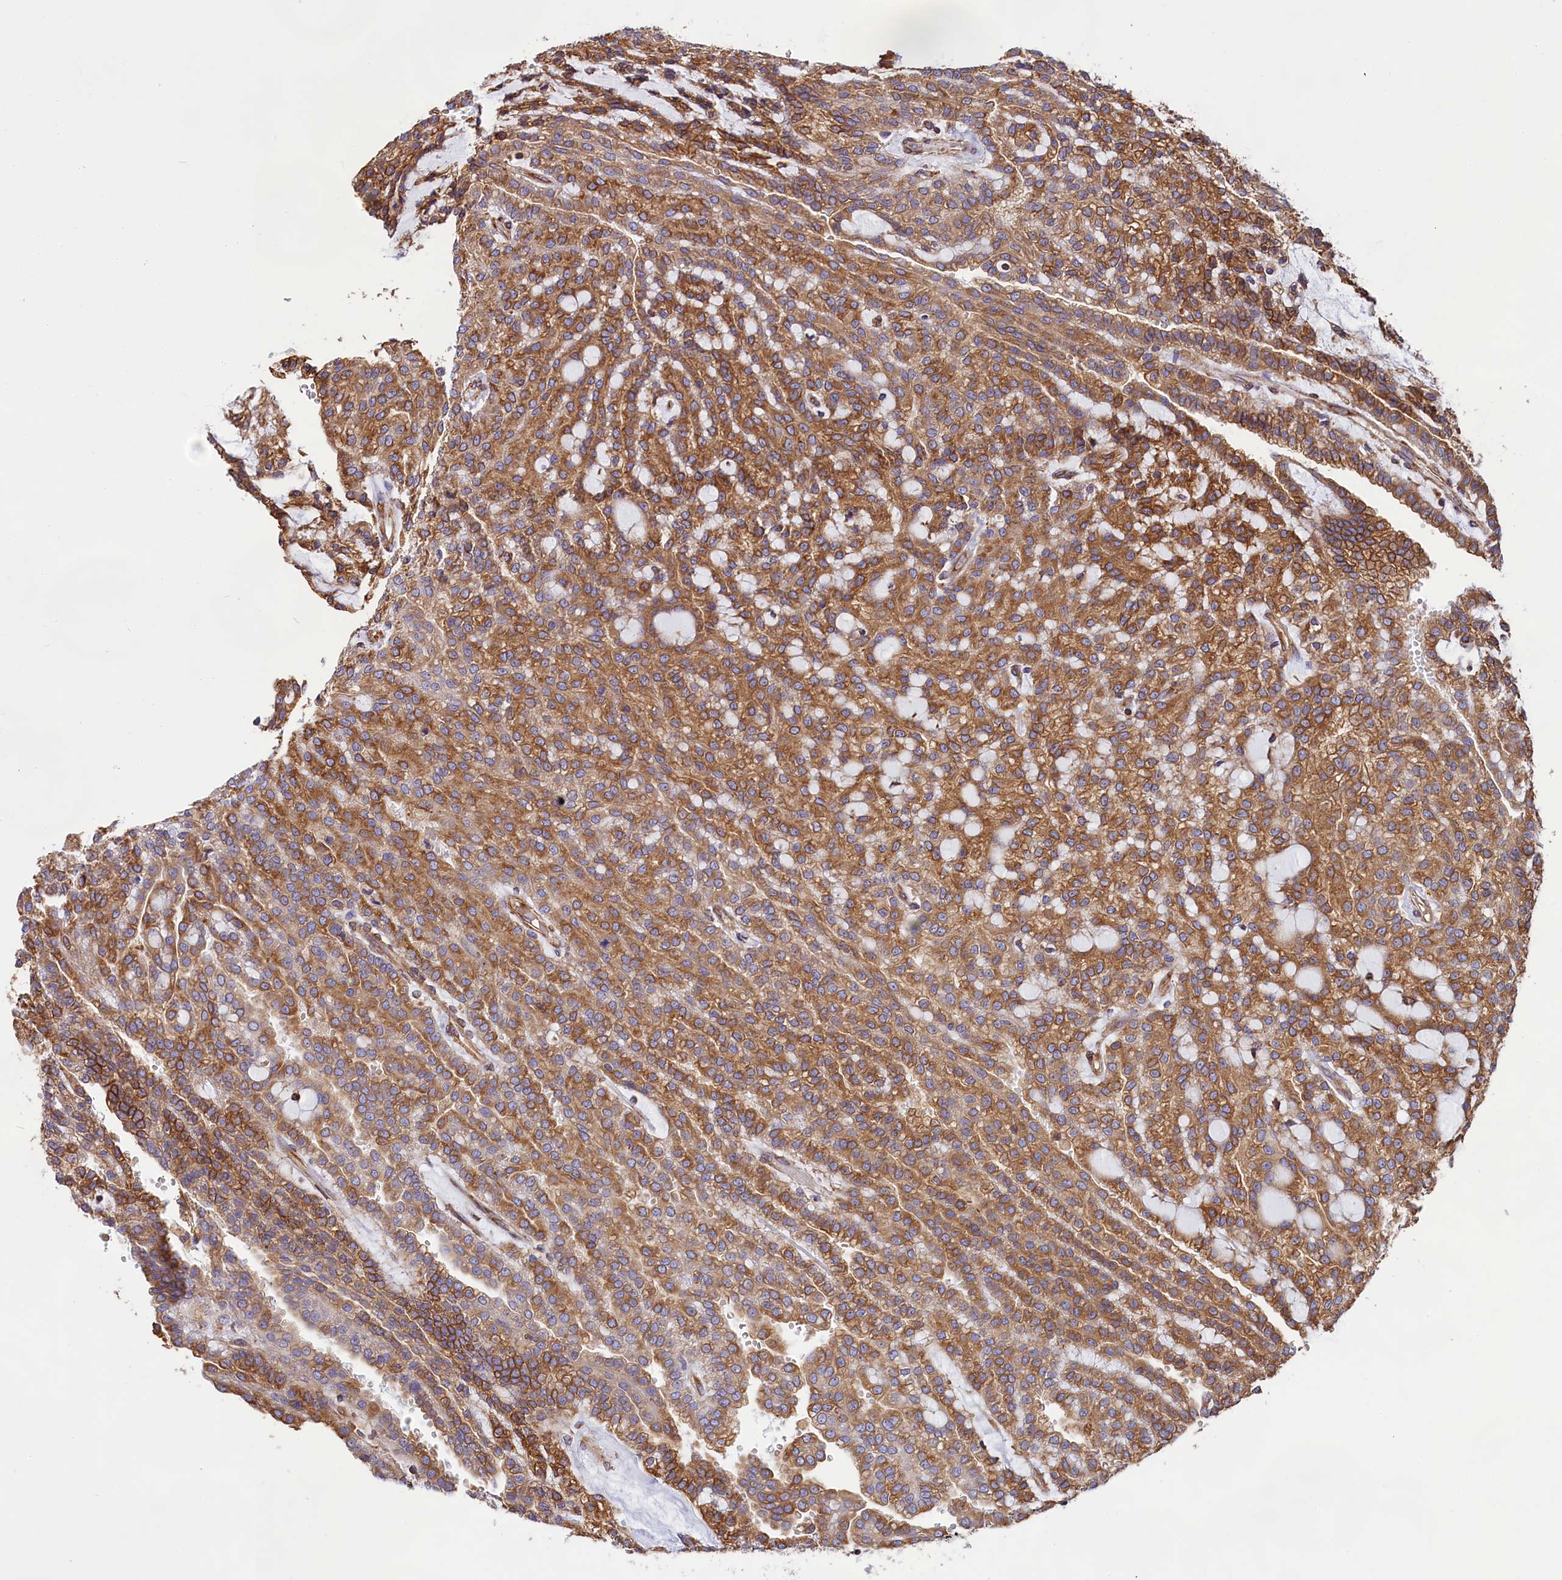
{"staining": {"intensity": "strong", "quantity": ">75%", "location": "cytoplasmic/membranous"}, "tissue": "renal cancer", "cell_type": "Tumor cells", "image_type": "cancer", "snomed": [{"axis": "morphology", "description": "Adenocarcinoma, NOS"}, {"axis": "topography", "description": "Kidney"}], "caption": "Immunohistochemistry (IHC) photomicrograph of neoplastic tissue: renal cancer stained using immunohistochemistry demonstrates high levels of strong protein expression localized specifically in the cytoplasmic/membranous of tumor cells, appearing as a cytoplasmic/membranous brown color.", "gene": "GYS1", "patient": {"sex": "male", "age": 63}}